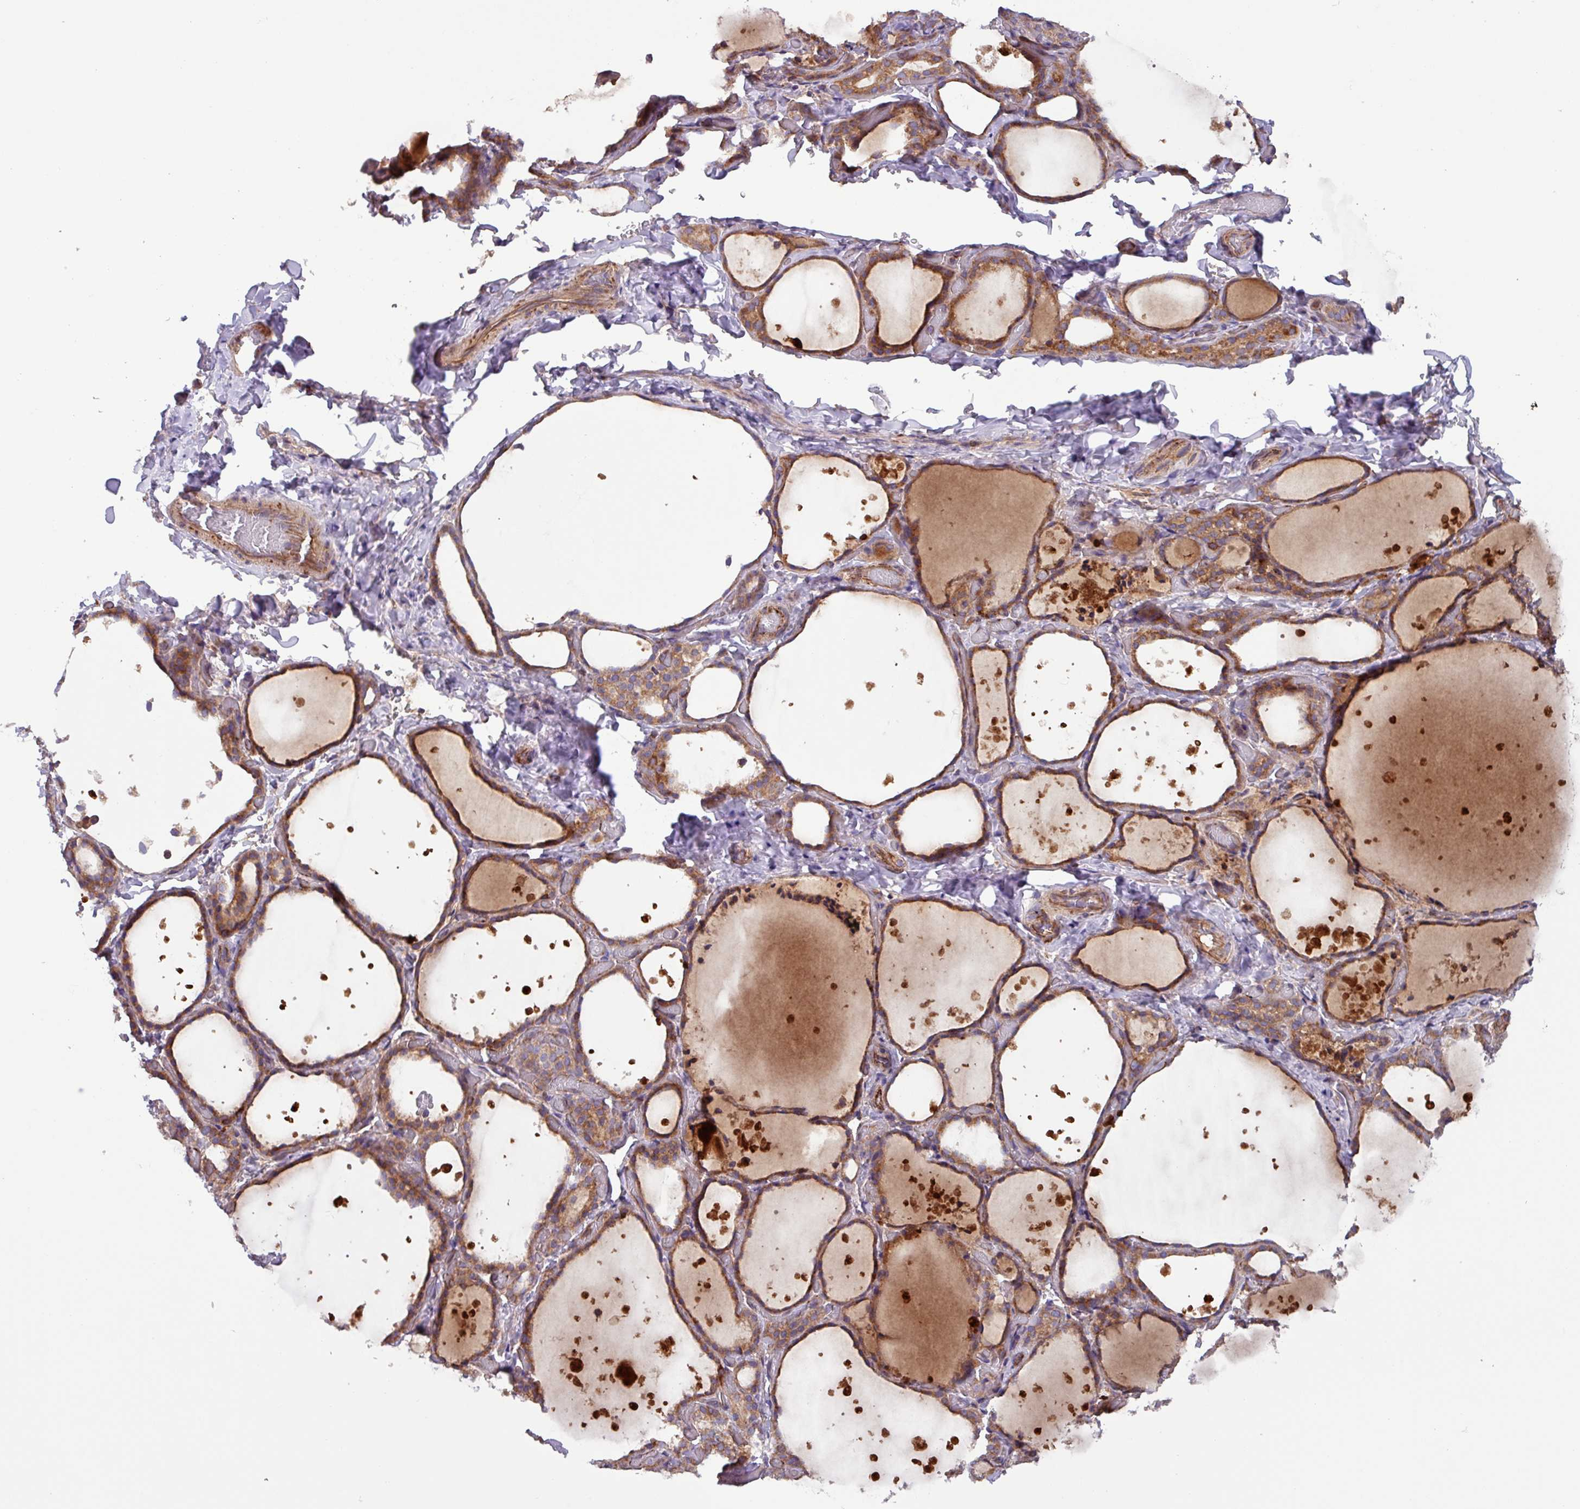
{"staining": {"intensity": "moderate", "quantity": ">75%", "location": "cytoplasmic/membranous"}, "tissue": "thyroid gland", "cell_type": "Glandular cells", "image_type": "normal", "snomed": [{"axis": "morphology", "description": "Normal tissue, NOS"}, {"axis": "topography", "description": "Thyroid gland"}], "caption": "A brown stain labels moderate cytoplasmic/membranous expression of a protein in glandular cells of unremarkable thyroid gland. (DAB (3,3'-diaminobenzidine) IHC, brown staining for protein, blue staining for nuclei).", "gene": "PLEKHD1", "patient": {"sex": "female", "age": 44}}